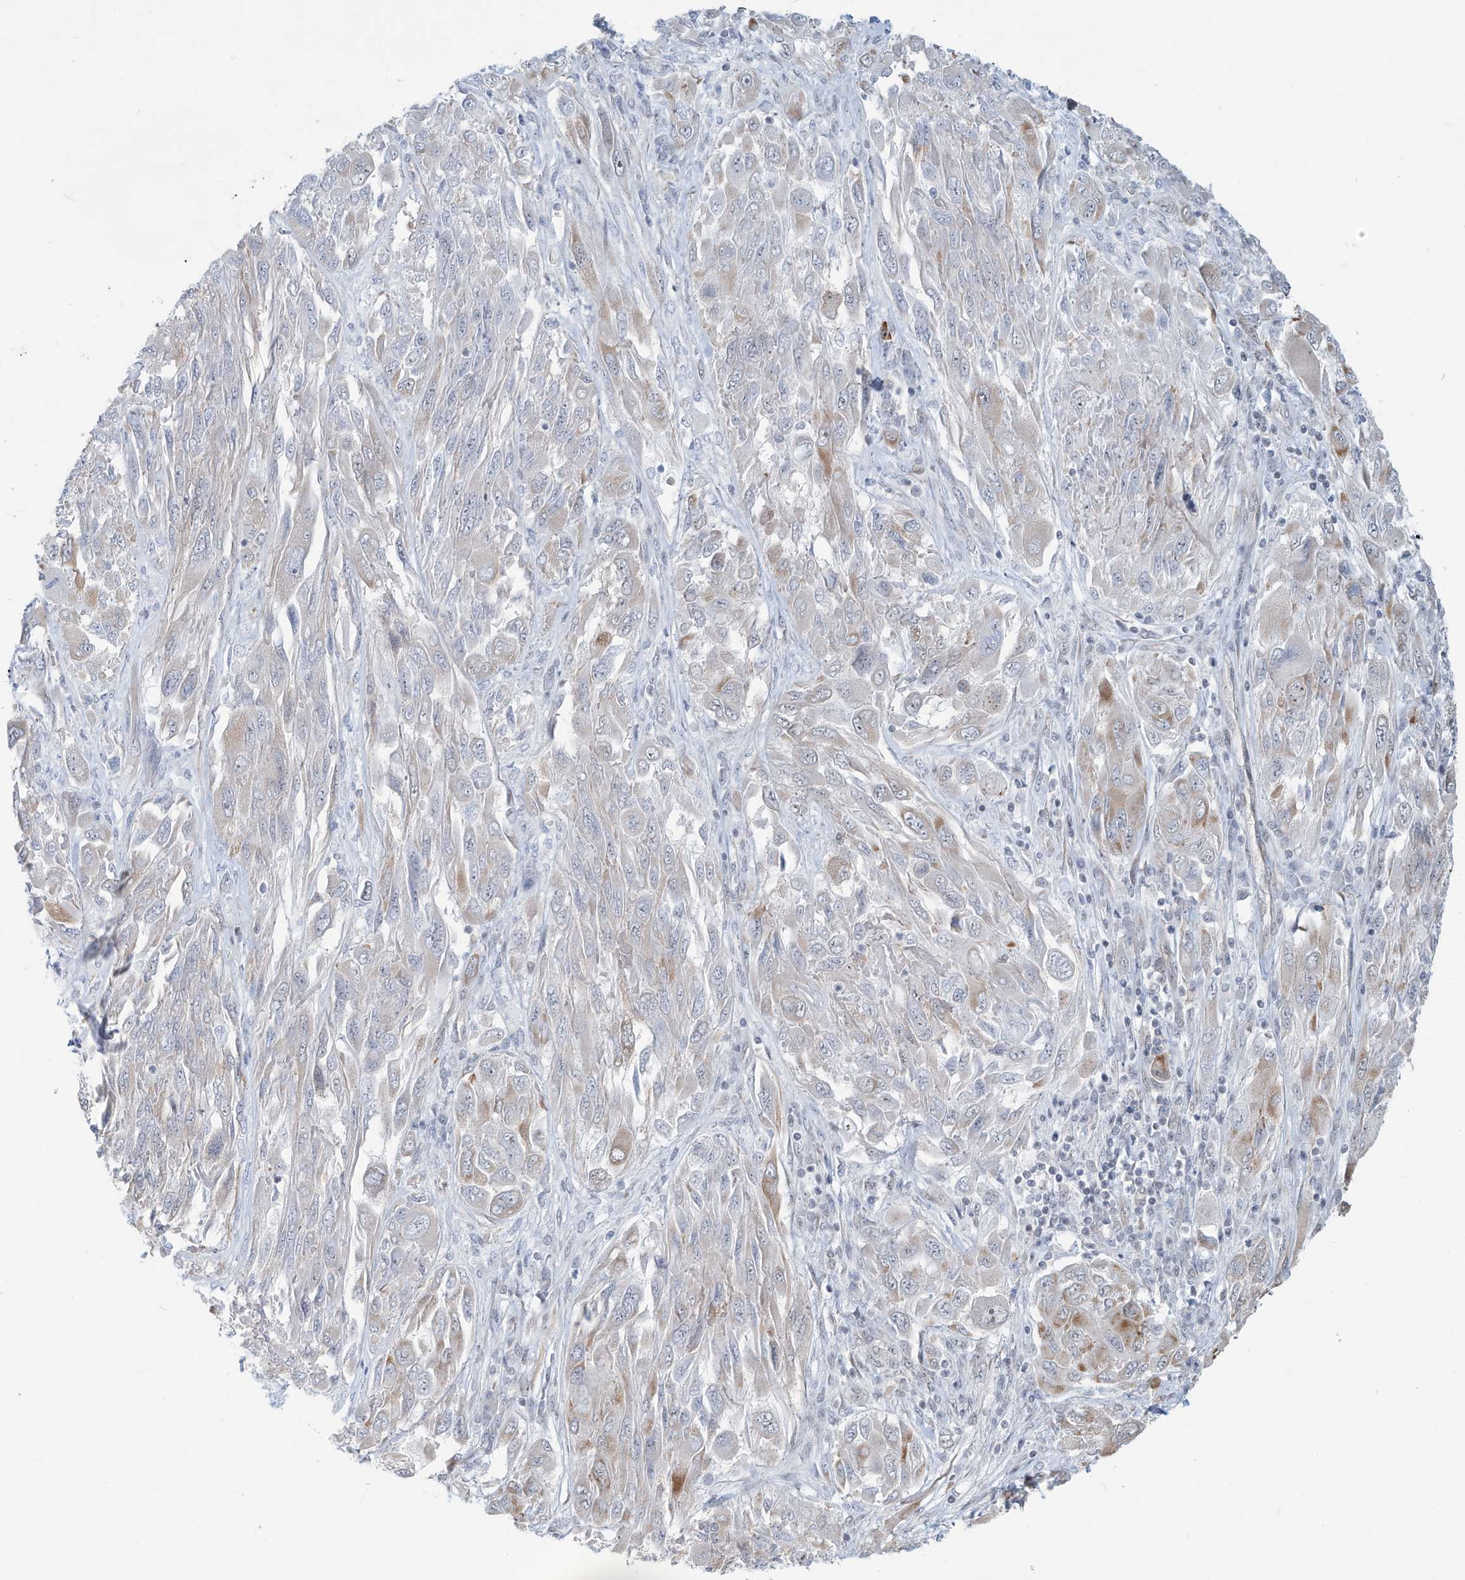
{"staining": {"intensity": "weak", "quantity": "<25%", "location": "cytoplasmic/membranous"}, "tissue": "melanoma", "cell_type": "Tumor cells", "image_type": "cancer", "snomed": [{"axis": "morphology", "description": "Malignant melanoma, NOS"}, {"axis": "topography", "description": "Skin"}], "caption": "Tumor cells show no significant expression in malignant melanoma. Nuclei are stained in blue.", "gene": "SARNP", "patient": {"sex": "female", "age": 91}}